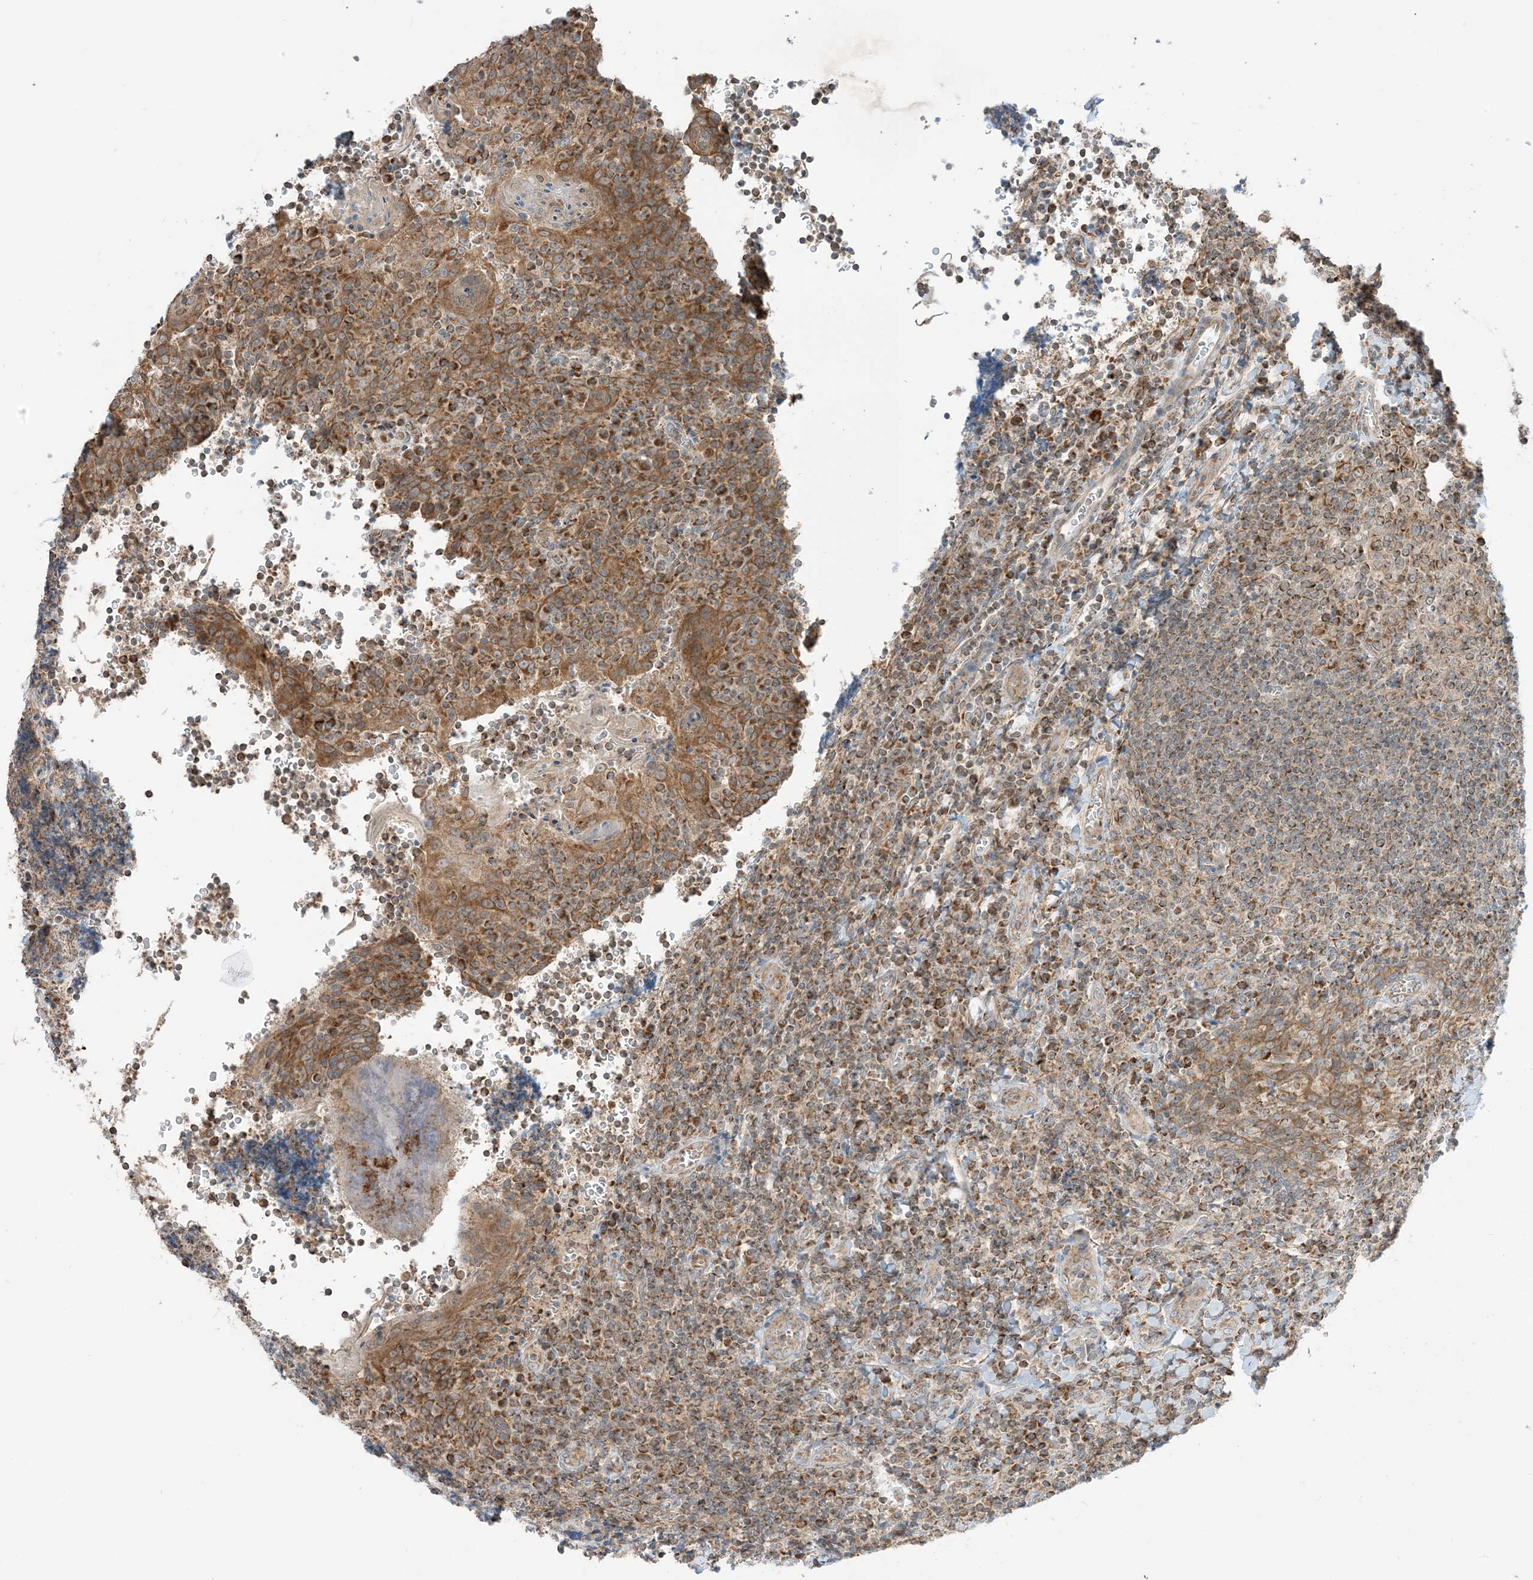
{"staining": {"intensity": "strong", "quantity": ">75%", "location": "cytoplasmic/membranous"}, "tissue": "tonsil", "cell_type": "Germinal center cells", "image_type": "normal", "snomed": [{"axis": "morphology", "description": "Normal tissue, NOS"}, {"axis": "topography", "description": "Tonsil"}], "caption": "This is an image of IHC staining of benign tonsil, which shows strong positivity in the cytoplasmic/membranous of germinal center cells.", "gene": "N4BP3", "patient": {"sex": "male", "age": 27}}